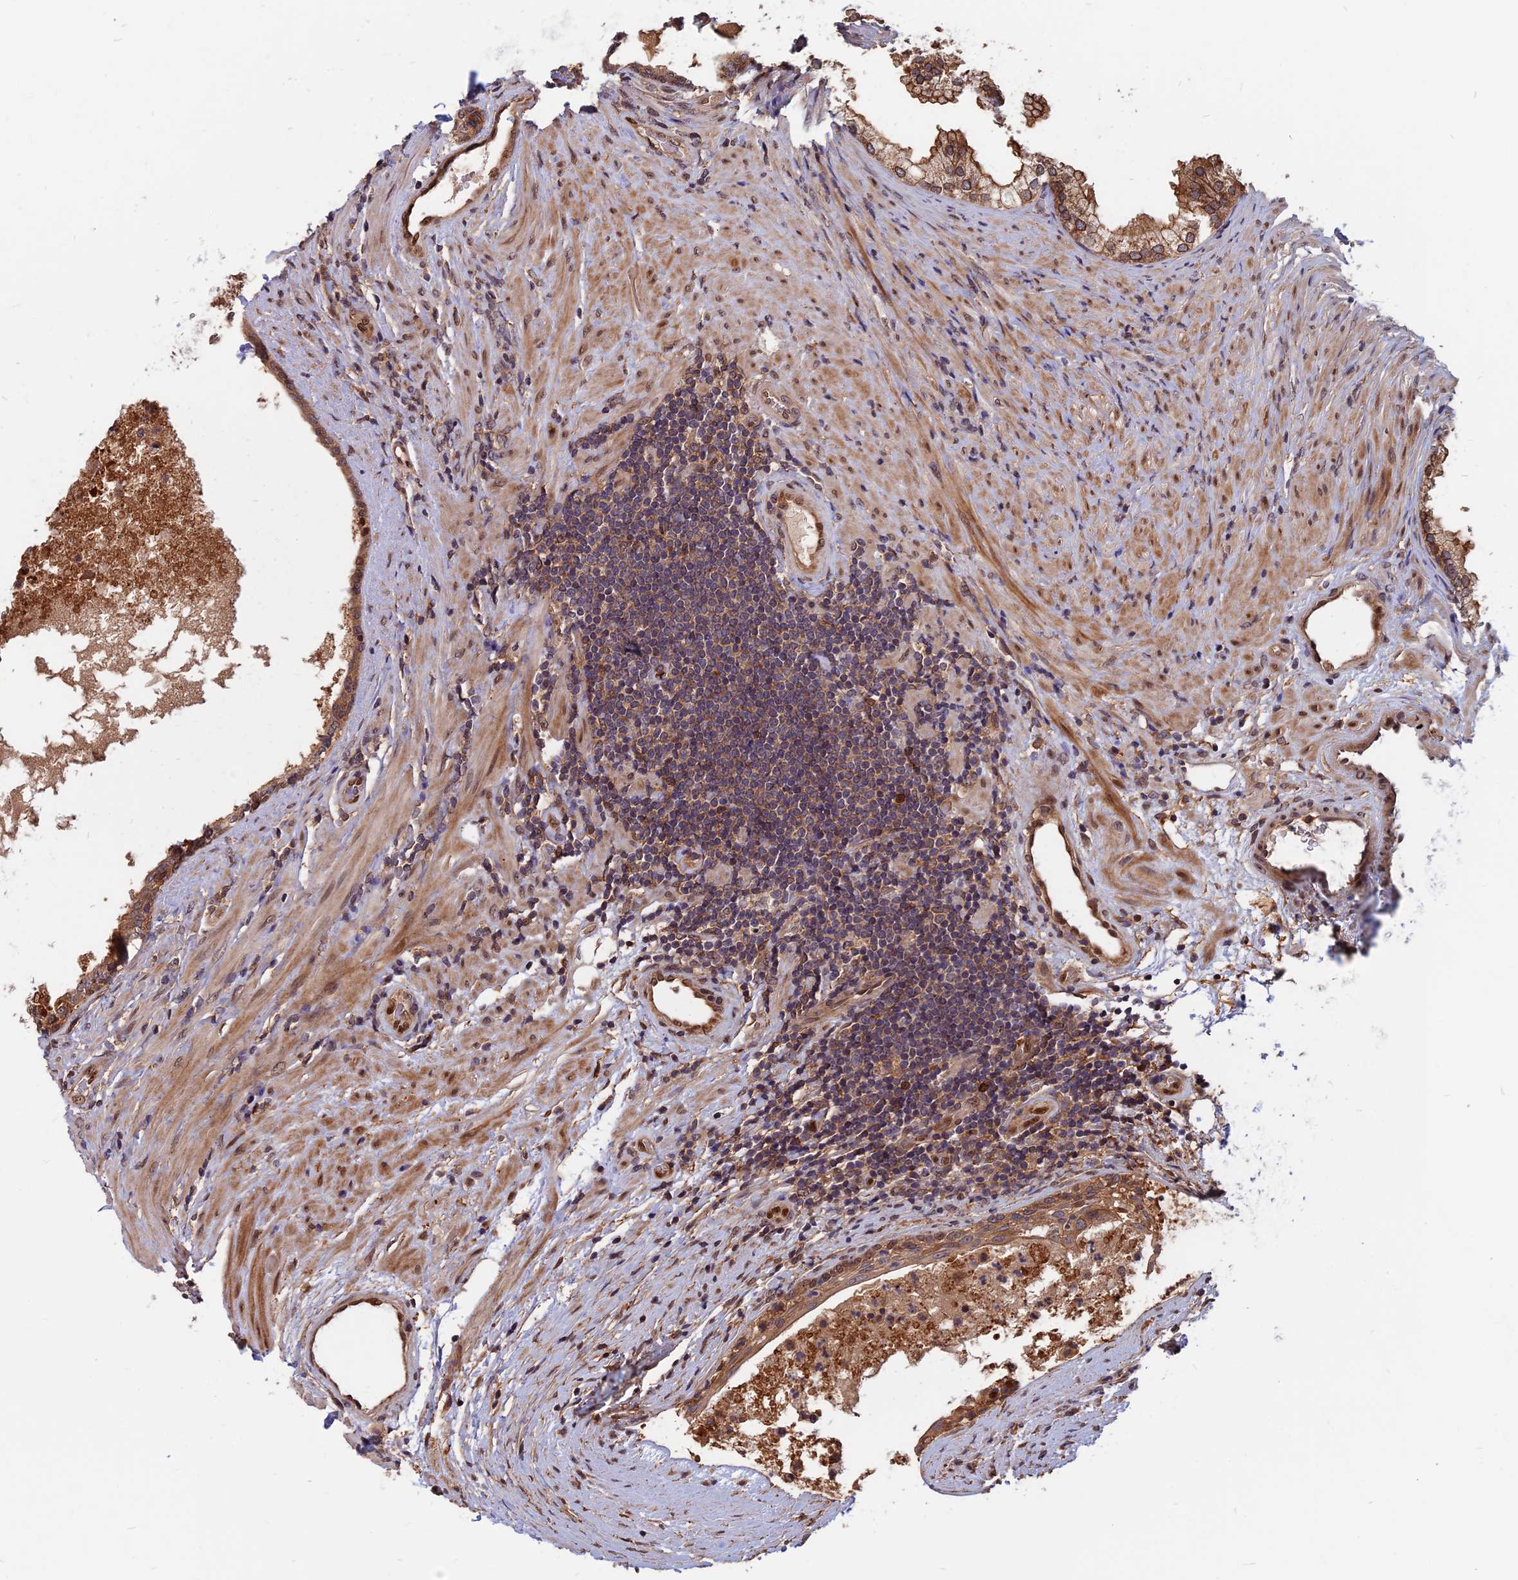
{"staining": {"intensity": "moderate", "quantity": ">75%", "location": "cytoplasmic/membranous"}, "tissue": "prostate", "cell_type": "Glandular cells", "image_type": "normal", "snomed": [{"axis": "morphology", "description": "Normal tissue, NOS"}, {"axis": "topography", "description": "Prostate"}], "caption": "Prostate stained with a brown dye displays moderate cytoplasmic/membranous positive expression in about >75% of glandular cells.", "gene": "SPG11", "patient": {"sex": "male", "age": 76}}